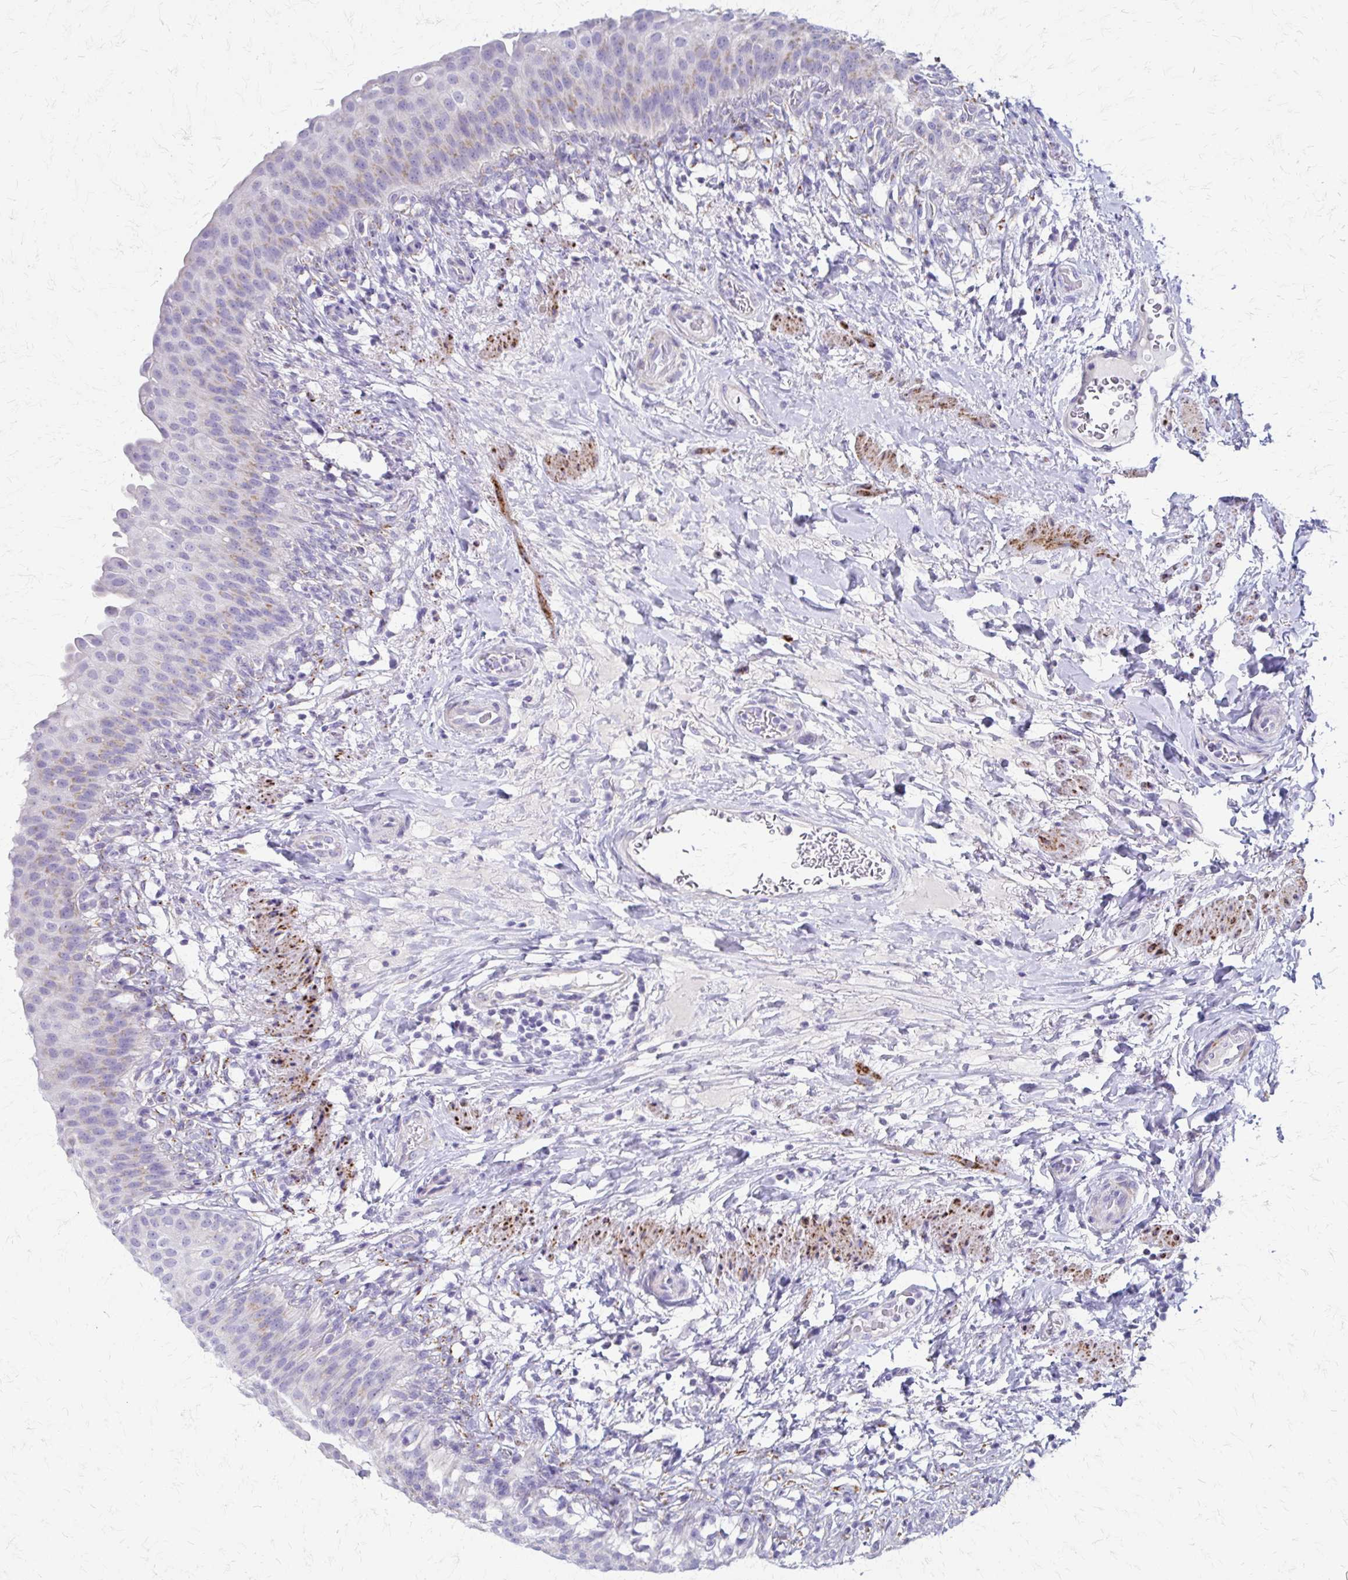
{"staining": {"intensity": "weak", "quantity": "<25%", "location": "cytoplasmic/membranous"}, "tissue": "urinary bladder", "cell_type": "Urothelial cells", "image_type": "normal", "snomed": [{"axis": "morphology", "description": "Normal tissue, NOS"}, {"axis": "topography", "description": "Urinary bladder"}, {"axis": "topography", "description": "Peripheral nerve tissue"}], "caption": "This is a micrograph of immunohistochemistry staining of normal urinary bladder, which shows no expression in urothelial cells.", "gene": "ZSCAN5B", "patient": {"sex": "female", "age": 60}}